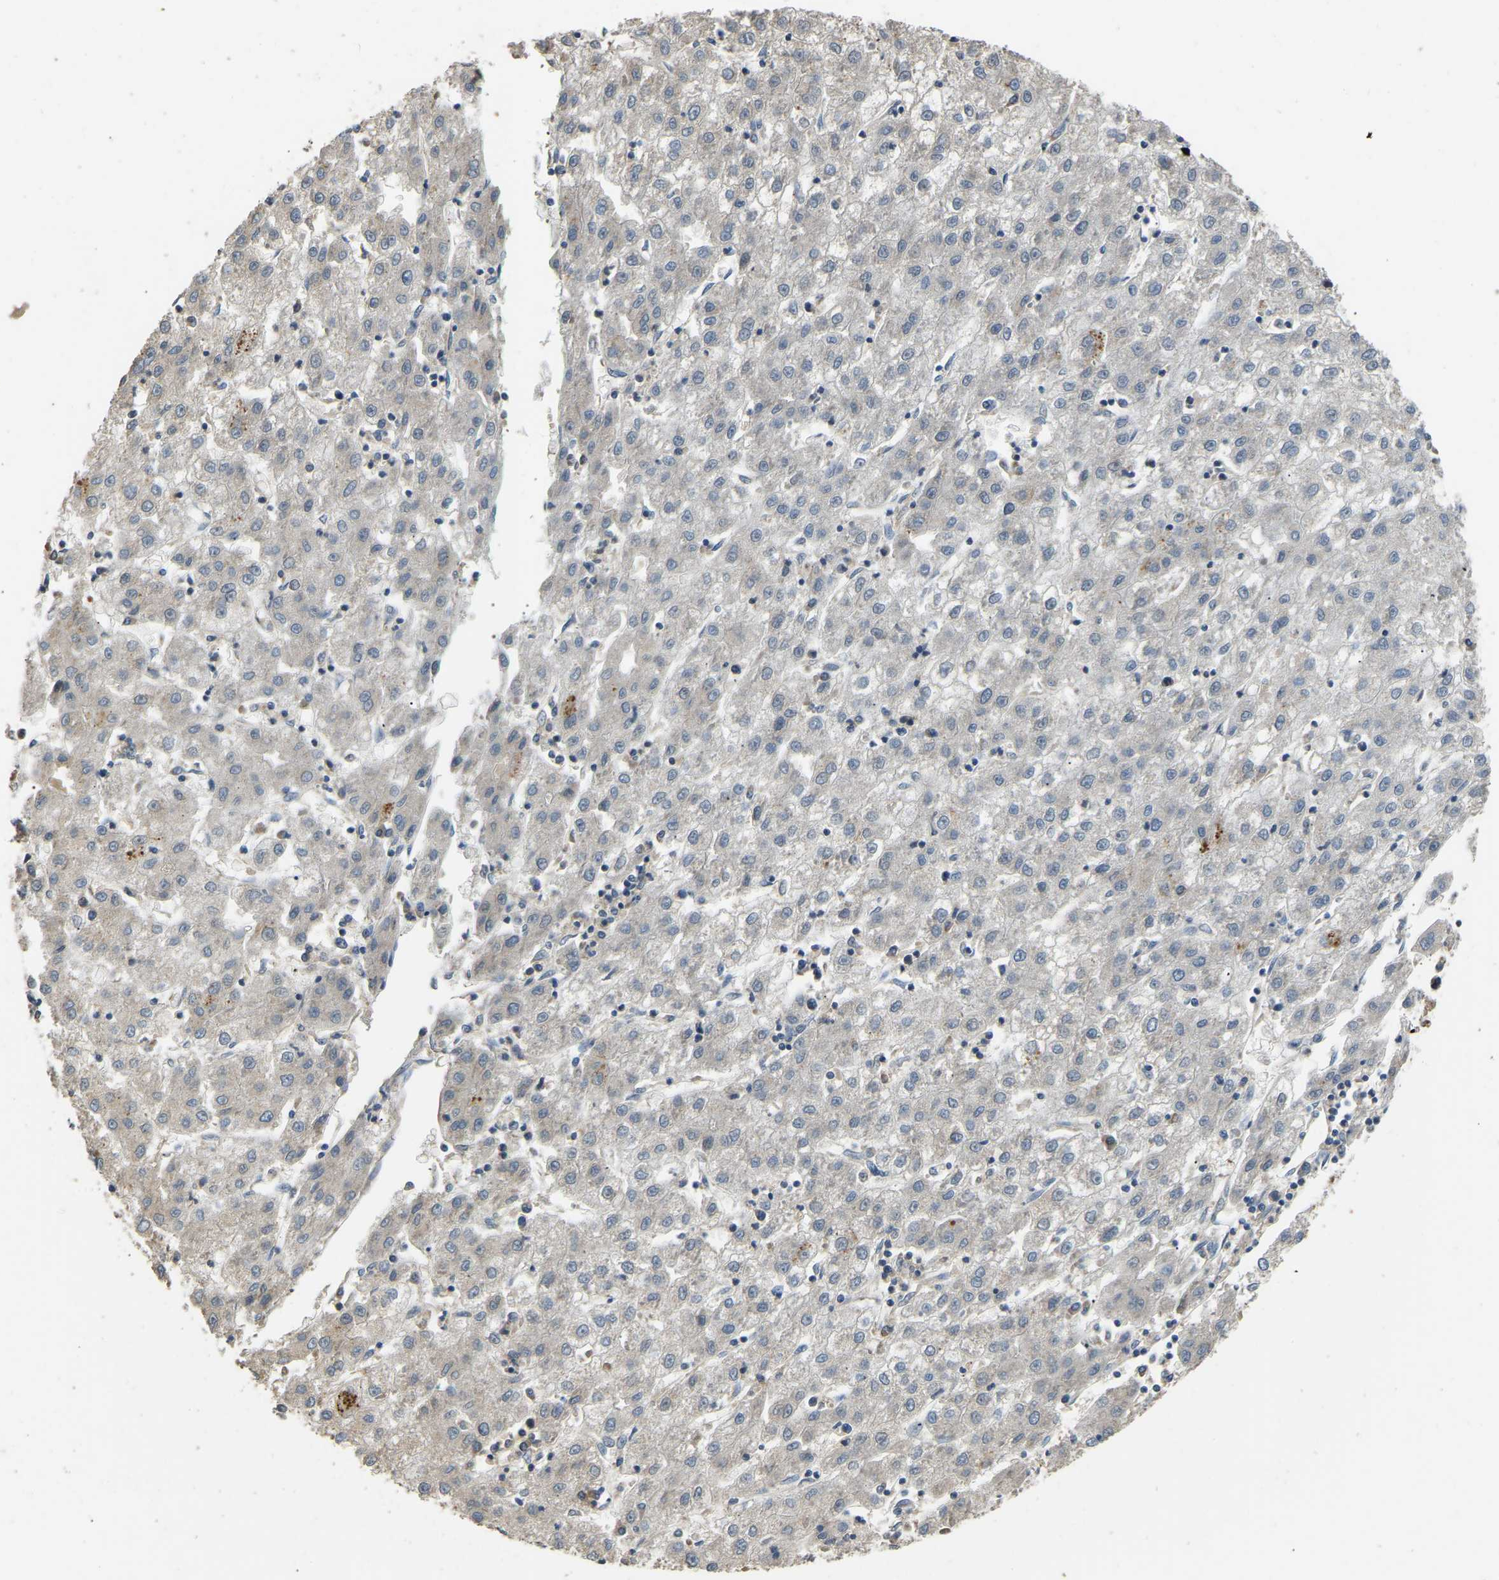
{"staining": {"intensity": "negative", "quantity": "none", "location": "none"}, "tissue": "liver cancer", "cell_type": "Tumor cells", "image_type": "cancer", "snomed": [{"axis": "morphology", "description": "Carcinoma, Hepatocellular, NOS"}, {"axis": "topography", "description": "Liver"}], "caption": "Photomicrograph shows no significant protein staining in tumor cells of hepatocellular carcinoma (liver).", "gene": "TUFM", "patient": {"sex": "male", "age": 72}}